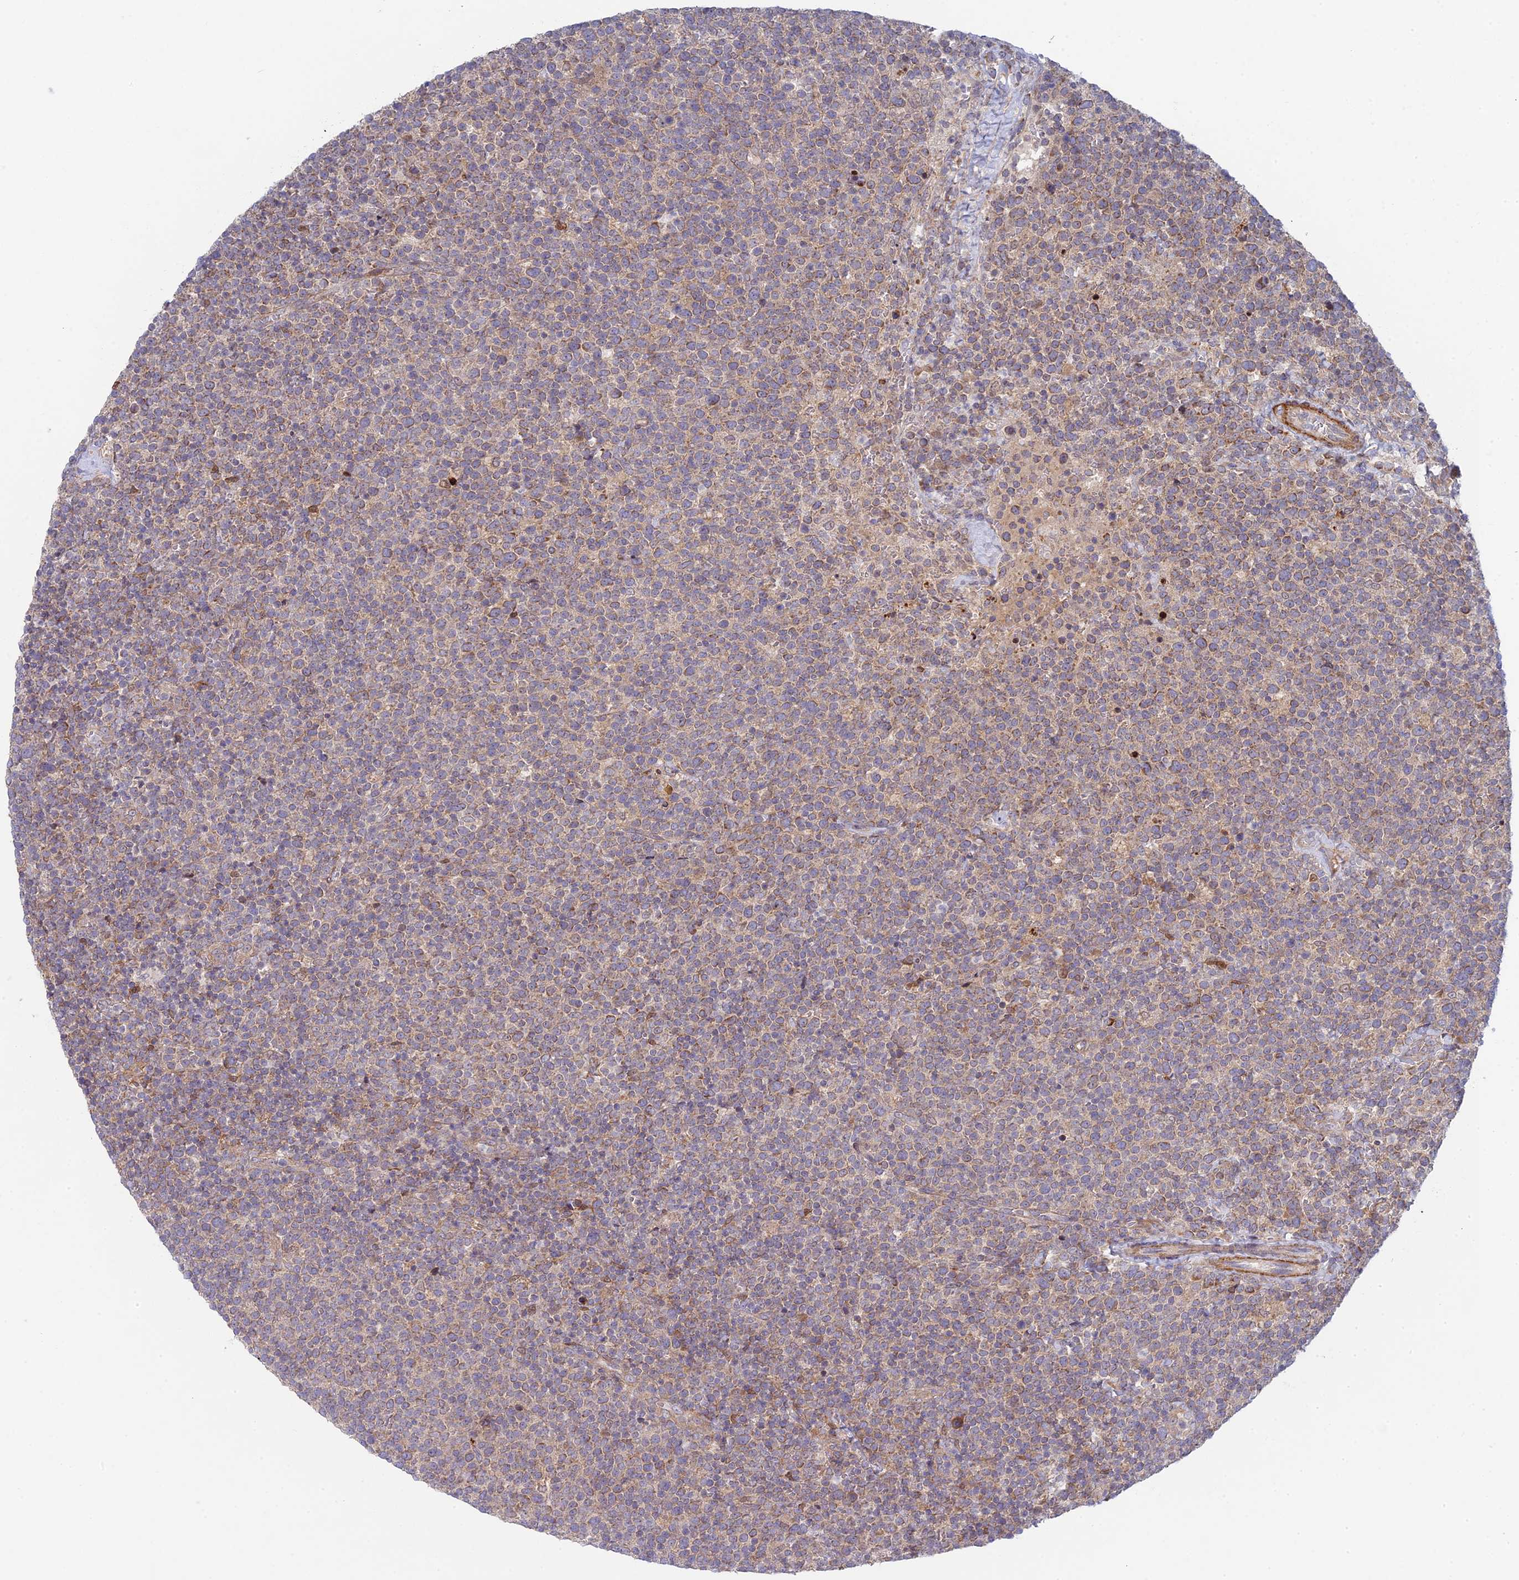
{"staining": {"intensity": "moderate", "quantity": ">75%", "location": "cytoplasmic/membranous"}, "tissue": "lymphoma", "cell_type": "Tumor cells", "image_type": "cancer", "snomed": [{"axis": "morphology", "description": "Malignant lymphoma, non-Hodgkin's type, High grade"}, {"axis": "topography", "description": "Lymph node"}], "caption": "Immunohistochemistry (IHC) image of neoplastic tissue: lymphoma stained using immunohistochemistry (IHC) shows medium levels of moderate protein expression localized specifically in the cytoplasmic/membranous of tumor cells, appearing as a cytoplasmic/membranous brown color.", "gene": "INCA1", "patient": {"sex": "male", "age": 61}}